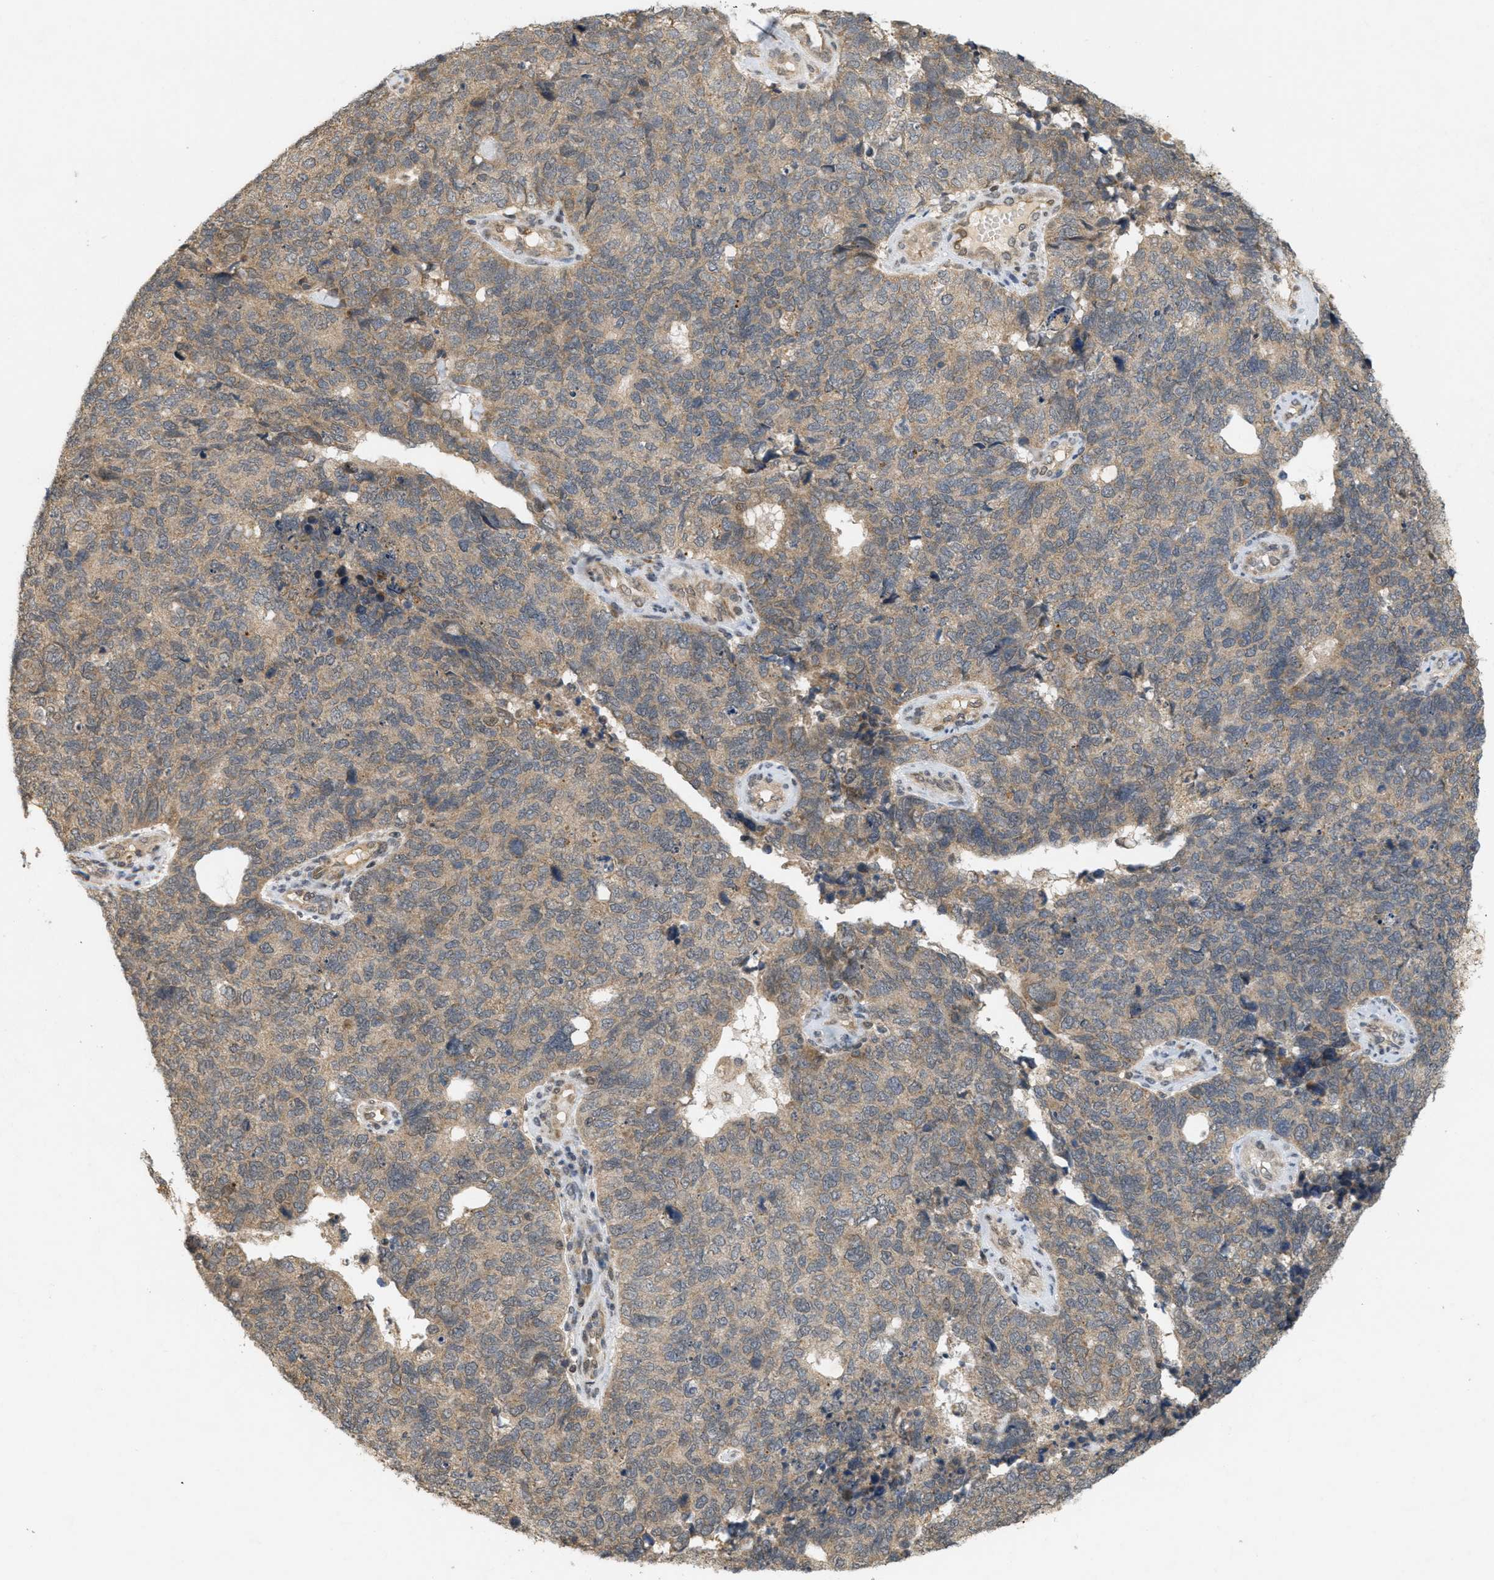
{"staining": {"intensity": "weak", "quantity": ">75%", "location": "cytoplasmic/membranous"}, "tissue": "cervical cancer", "cell_type": "Tumor cells", "image_type": "cancer", "snomed": [{"axis": "morphology", "description": "Squamous cell carcinoma, NOS"}, {"axis": "topography", "description": "Cervix"}], "caption": "Cervical cancer tissue demonstrates weak cytoplasmic/membranous expression in approximately >75% of tumor cells", "gene": "PRKD1", "patient": {"sex": "female", "age": 63}}